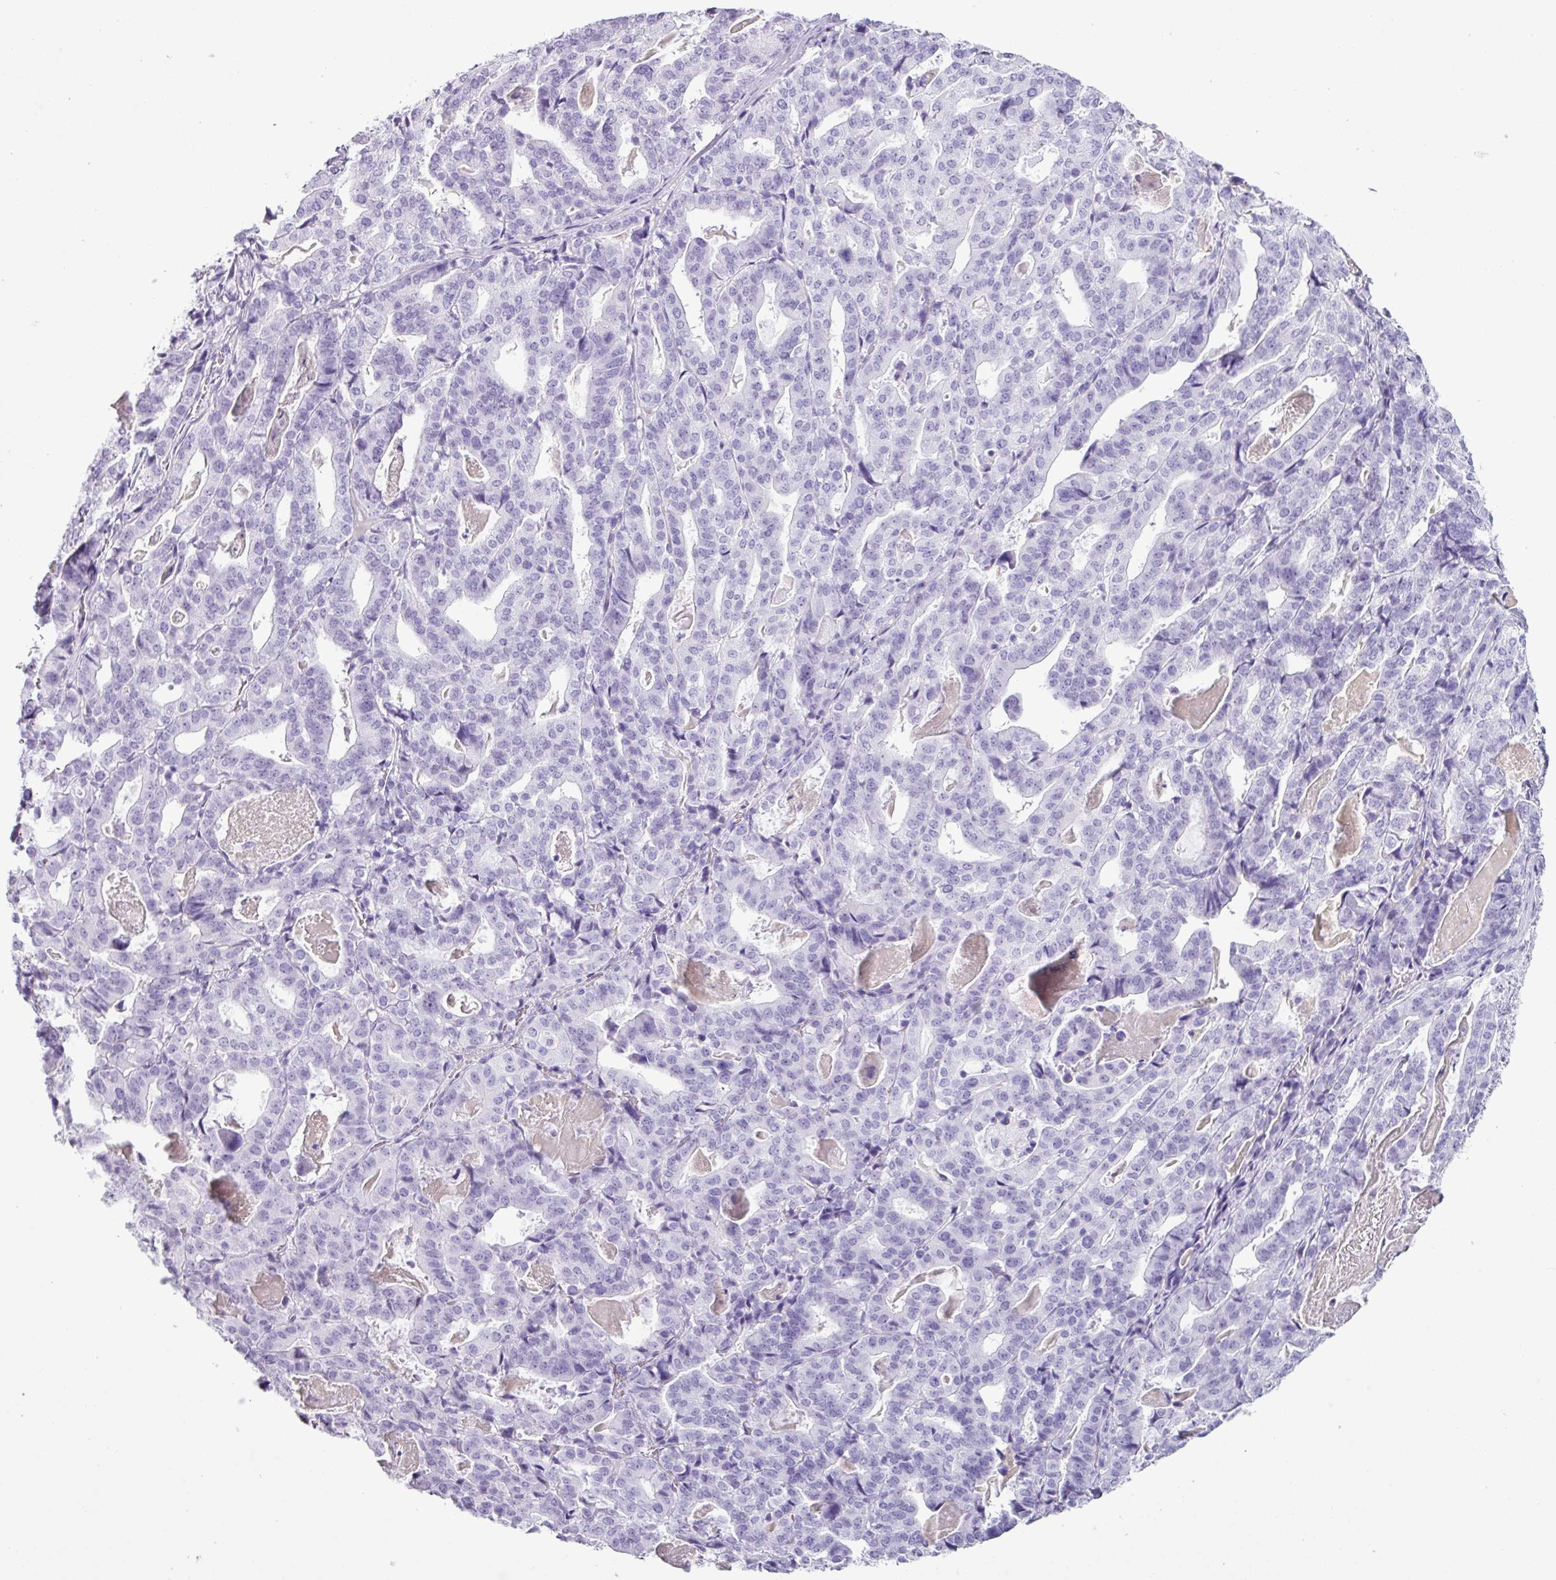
{"staining": {"intensity": "negative", "quantity": "none", "location": "none"}, "tissue": "stomach cancer", "cell_type": "Tumor cells", "image_type": "cancer", "snomed": [{"axis": "morphology", "description": "Adenocarcinoma, NOS"}, {"axis": "topography", "description": "Stomach"}], "caption": "Protein analysis of adenocarcinoma (stomach) displays no significant expression in tumor cells.", "gene": "SCT", "patient": {"sex": "male", "age": 48}}